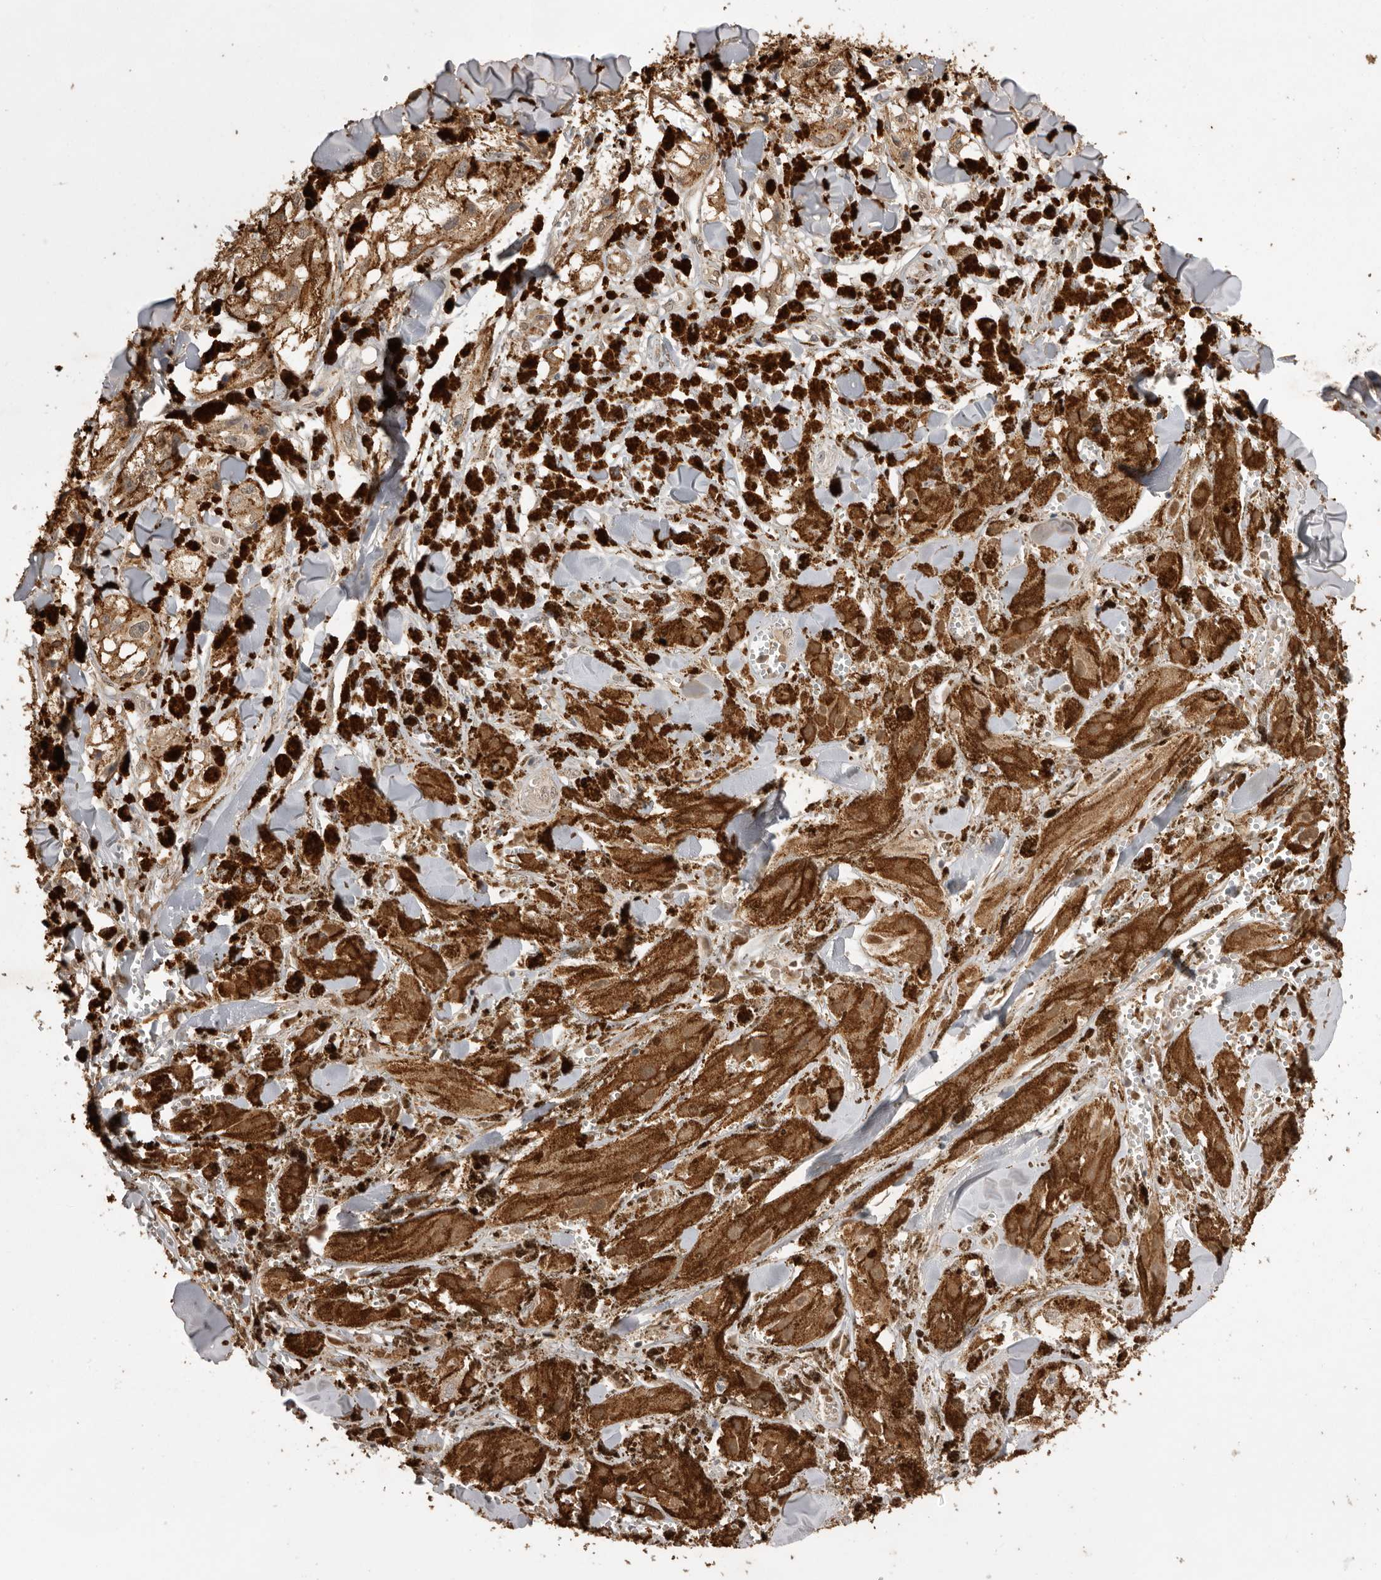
{"staining": {"intensity": "strong", "quantity": ">75%", "location": "cytoplasmic/membranous"}, "tissue": "melanoma", "cell_type": "Tumor cells", "image_type": "cancer", "snomed": [{"axis": "morphology", "description": "Malignant melanoma, NOS"}, {"axis": "topography", "description": "Skin"}], "caption": "This is an image of IHC staining of melanoma, which shows strong positivity in the cytoplasmic/membranous of tumor cells.", "gene": "JAG2", "patient": {"sex": "male", "age": 88}}